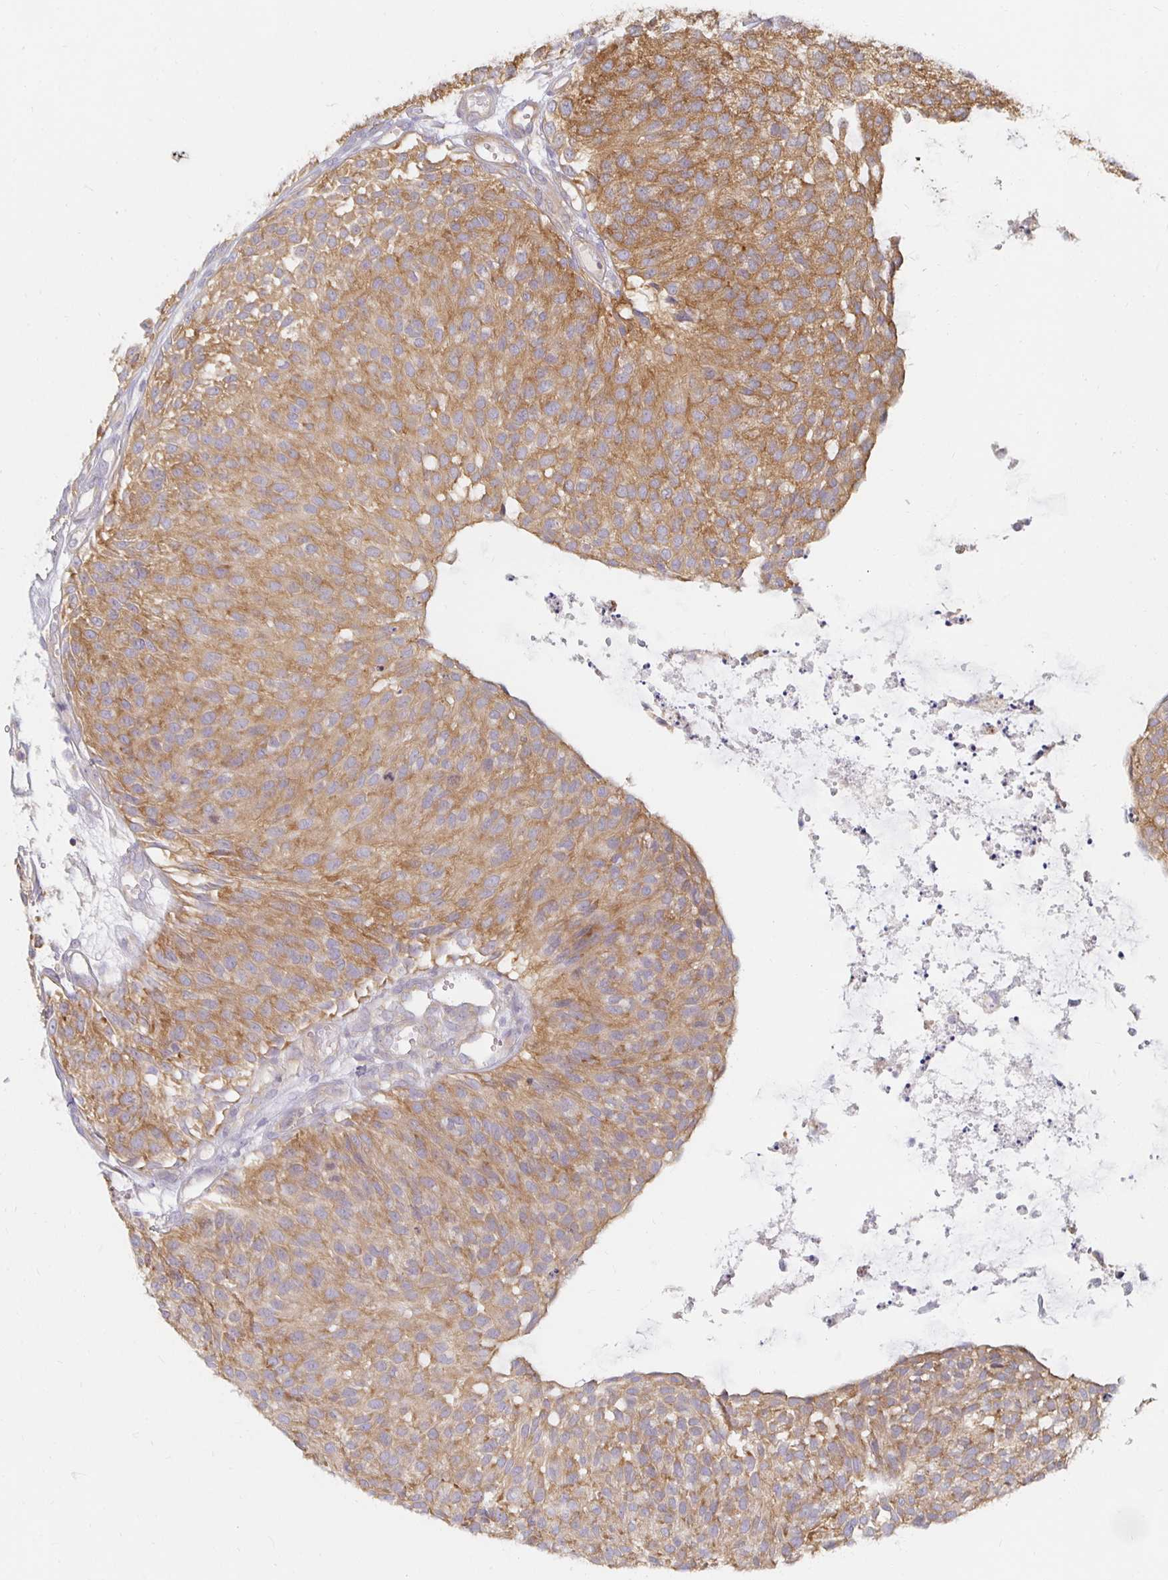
{"staining": {"intensity": "moderate", "quantity": ">75%", "location": "cytoplasmic/membranous"}, "tissue": "urothelial cancer", "cell_type": "Tumor cells", "image_type": "cancer", "snomed": [{"axis": "morphology", "description": "Urothelial carcinoma, NOS"}, {"axis": "topography", "description": "Urinary bladder"}], "caption": "Transitional cell carcinoma stained with immunohistochemistry (IHC) reveals moderate cytoplasmic/membranous expression in about >75% of tumor cells. The staining is performed using DAB brown chromogen to label protein expression. The nuclei are counter-stained blue using hematoxylin.", "gene": "PDAP1", "patient": {"sex": "male", "age": 84}}